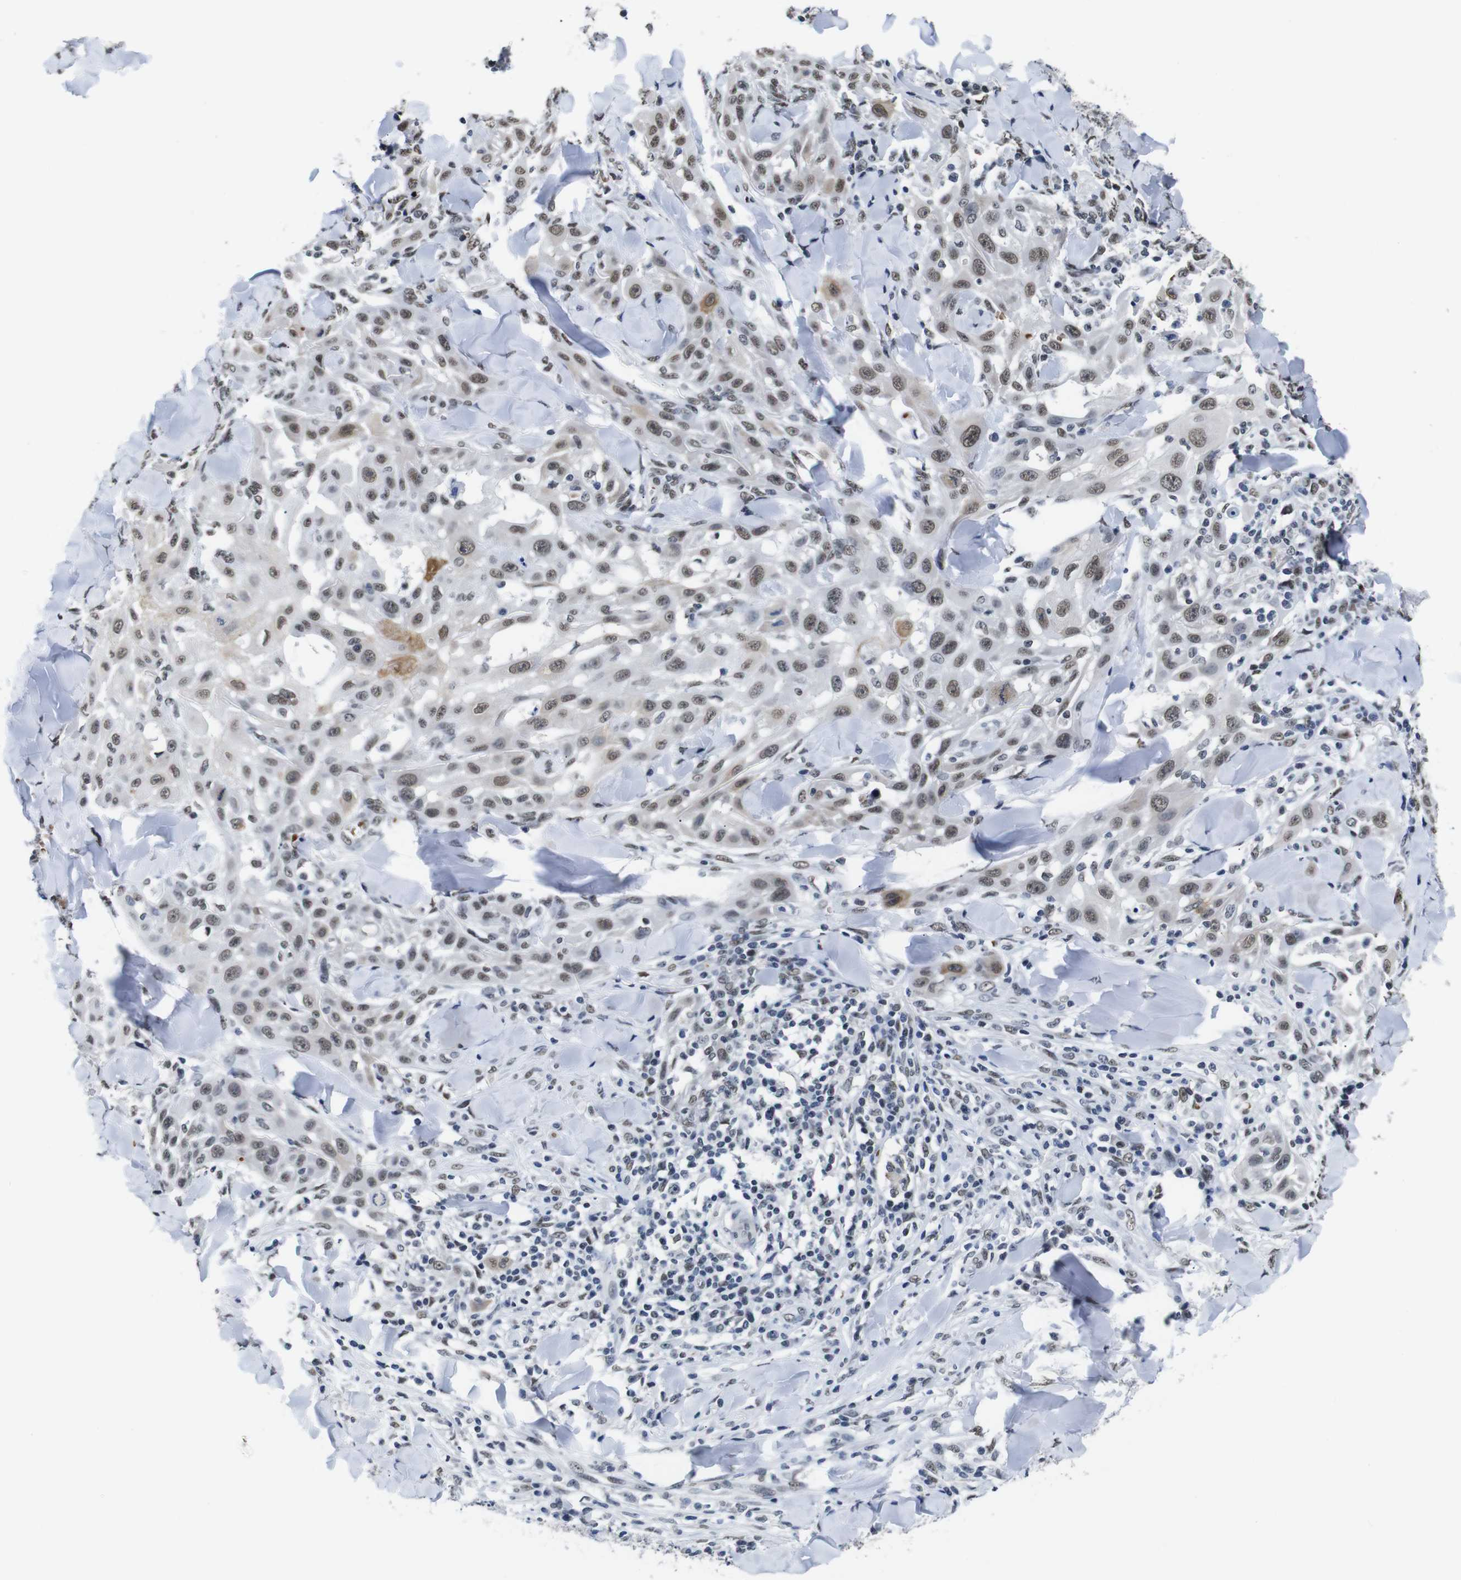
{"staining": {"intensity": "moderate", "quantity": ">75%", "location": "cytoplasmic/membranous,nuclear"}, "tissue": "skin cancer", "cell_type": "Tumor cells", "image_type": "cancer", "snomed": [{"axis": "morphology", "description": "Squamous cell carcinoma, NOS"}, {"axis": "topography", "description": "Skin"}], "caption": "High-power microscopy captured an immunohistochemistry (IHC) photomicrograph of skin cancer, revealing moderate cytoplasmic/membranous and nuclear positivity in approximately >75% of tumor cells. Immunohistochemistry stains the protein in brown and the nuclei are stained blue.", "gene": "ILDR2", "patient": {"sex": "male", "age": 24}}